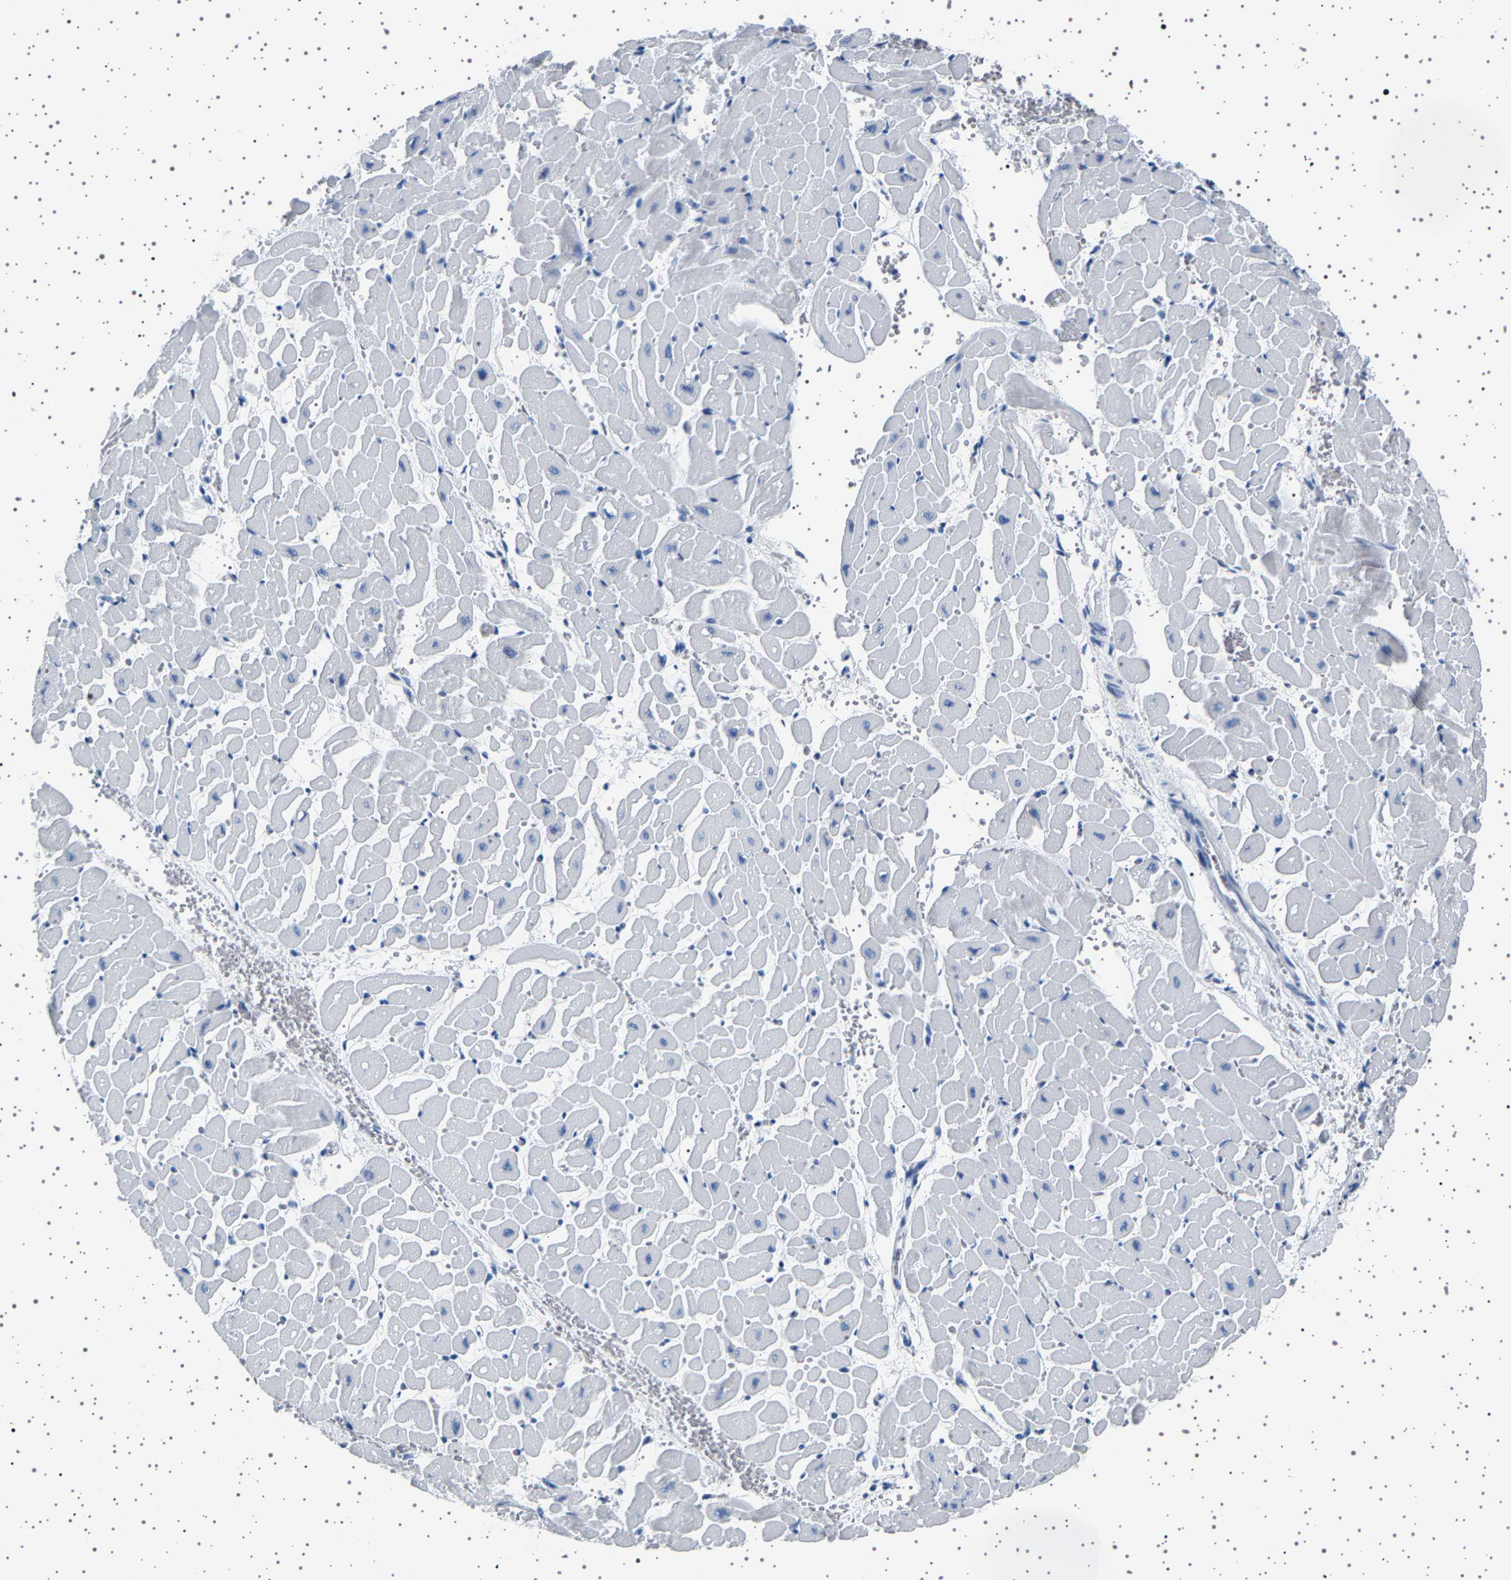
{"staining": {"intensity": "negative", "quantity": "none", "location": "none"}, "tissue": "heart muscle", "cell_type": "Cardiomyocytes", "image_type": "normal", "snomed": [{"axis": "morphology", "description": "Normal tissue, NOS"}, {"axis": "topography", "description": "Heart"}], "caption": "IHC photomicrograph of unremarkable heart muscle stained for a protein (brown), which displays no expression in cardiomyocytes. (DAB (3,3'-diaminobenzidine) immunohistochemistry (IHC) with hematoxylin counter stain).", "gene": "TFF3", "patient": {"sex": "male", "age": 45}}